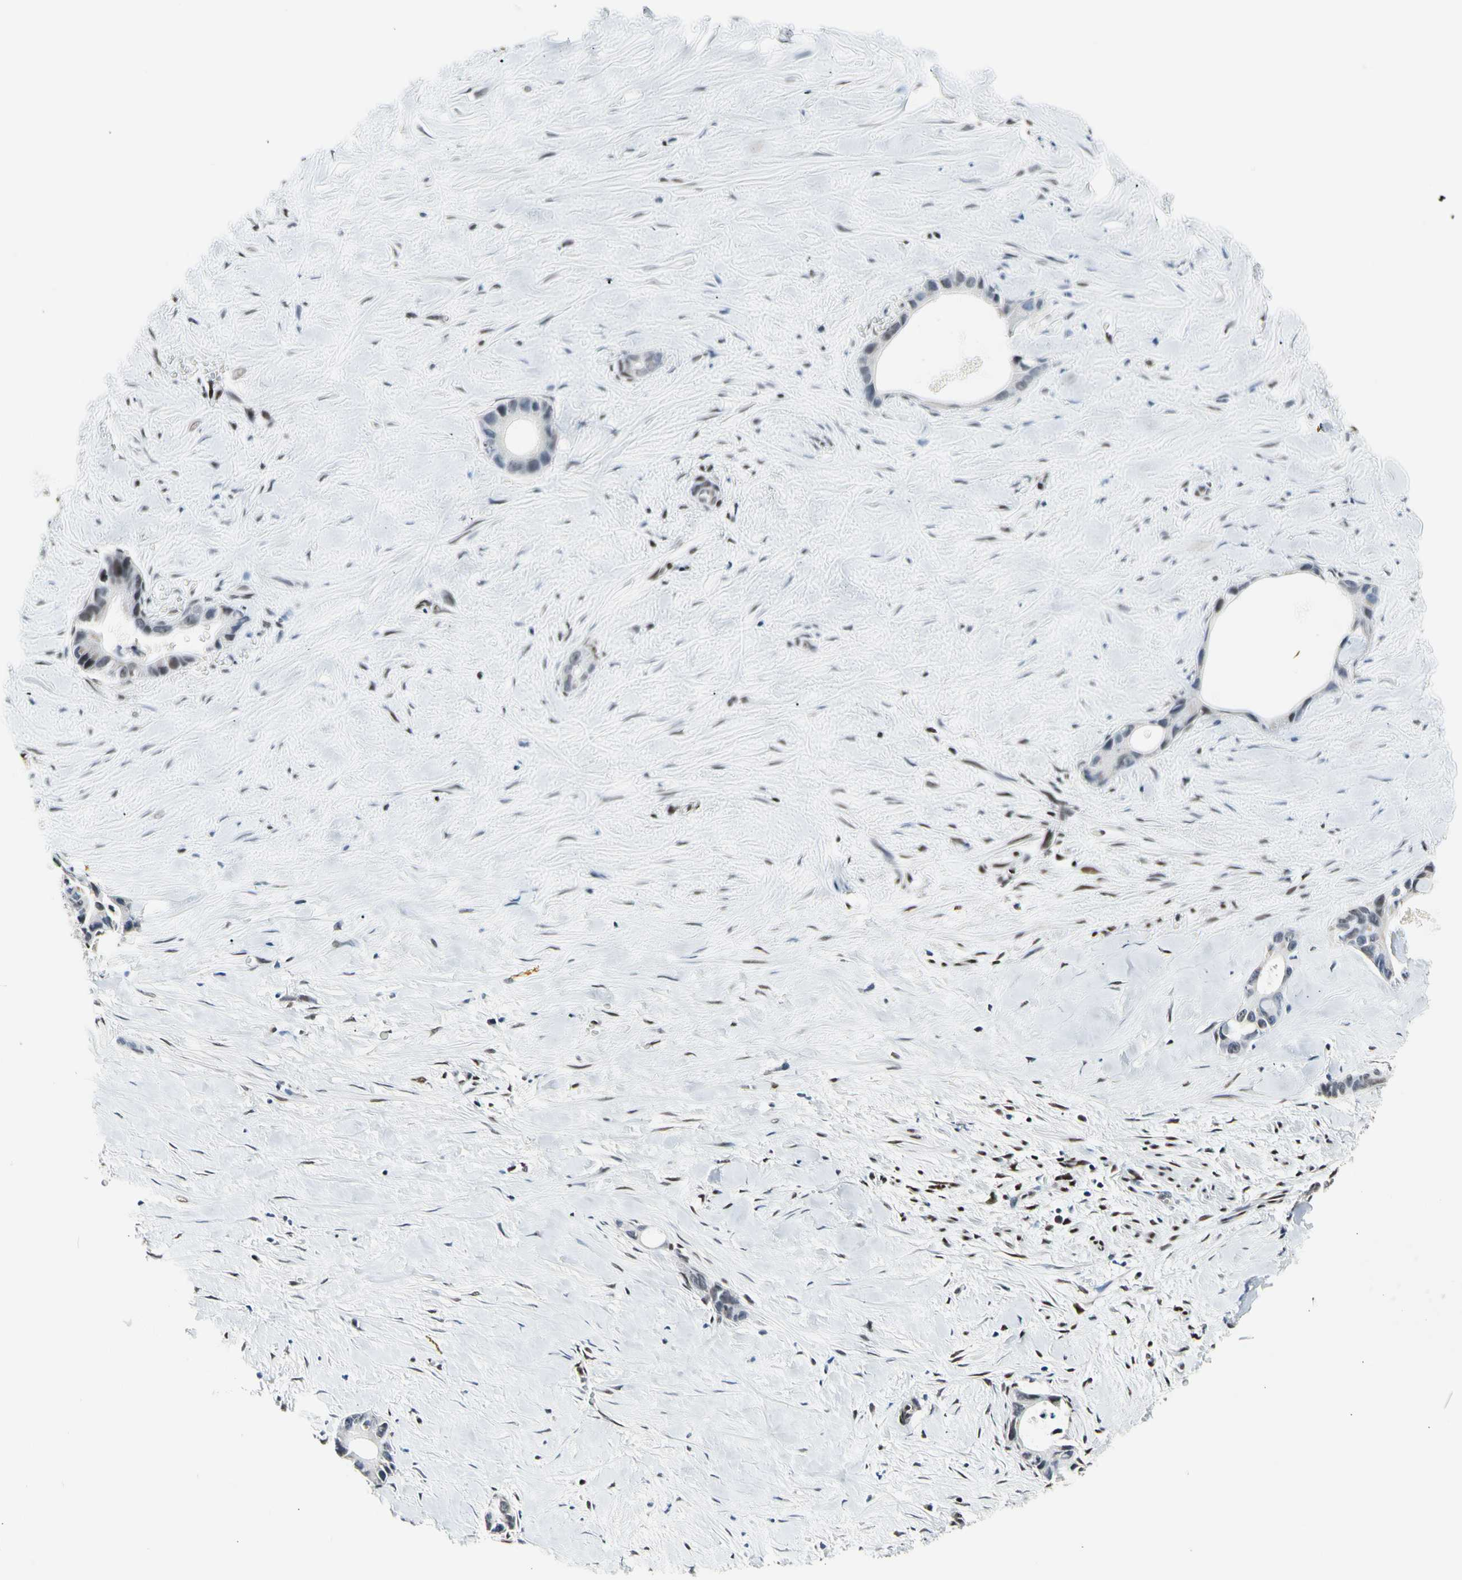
{"staining": {"intensity": "weak", "quantity": "<25%", "location": "nuclear"}, "tissue": "liver cancer", "cell_type": "Tumor cells", "image_type": "cancer", "snomed": [{"axis": "morphology", "description": "Cholangiocarcinoma"}, {"axis": "topography", "description": "Liver"}], "caption": "Image shows no protein staining in tumor cells of liver cancer (cholangiocarcinoma) tissue.", "gene": "NFIA", "patient": {"sex": "female", "age": 55}}